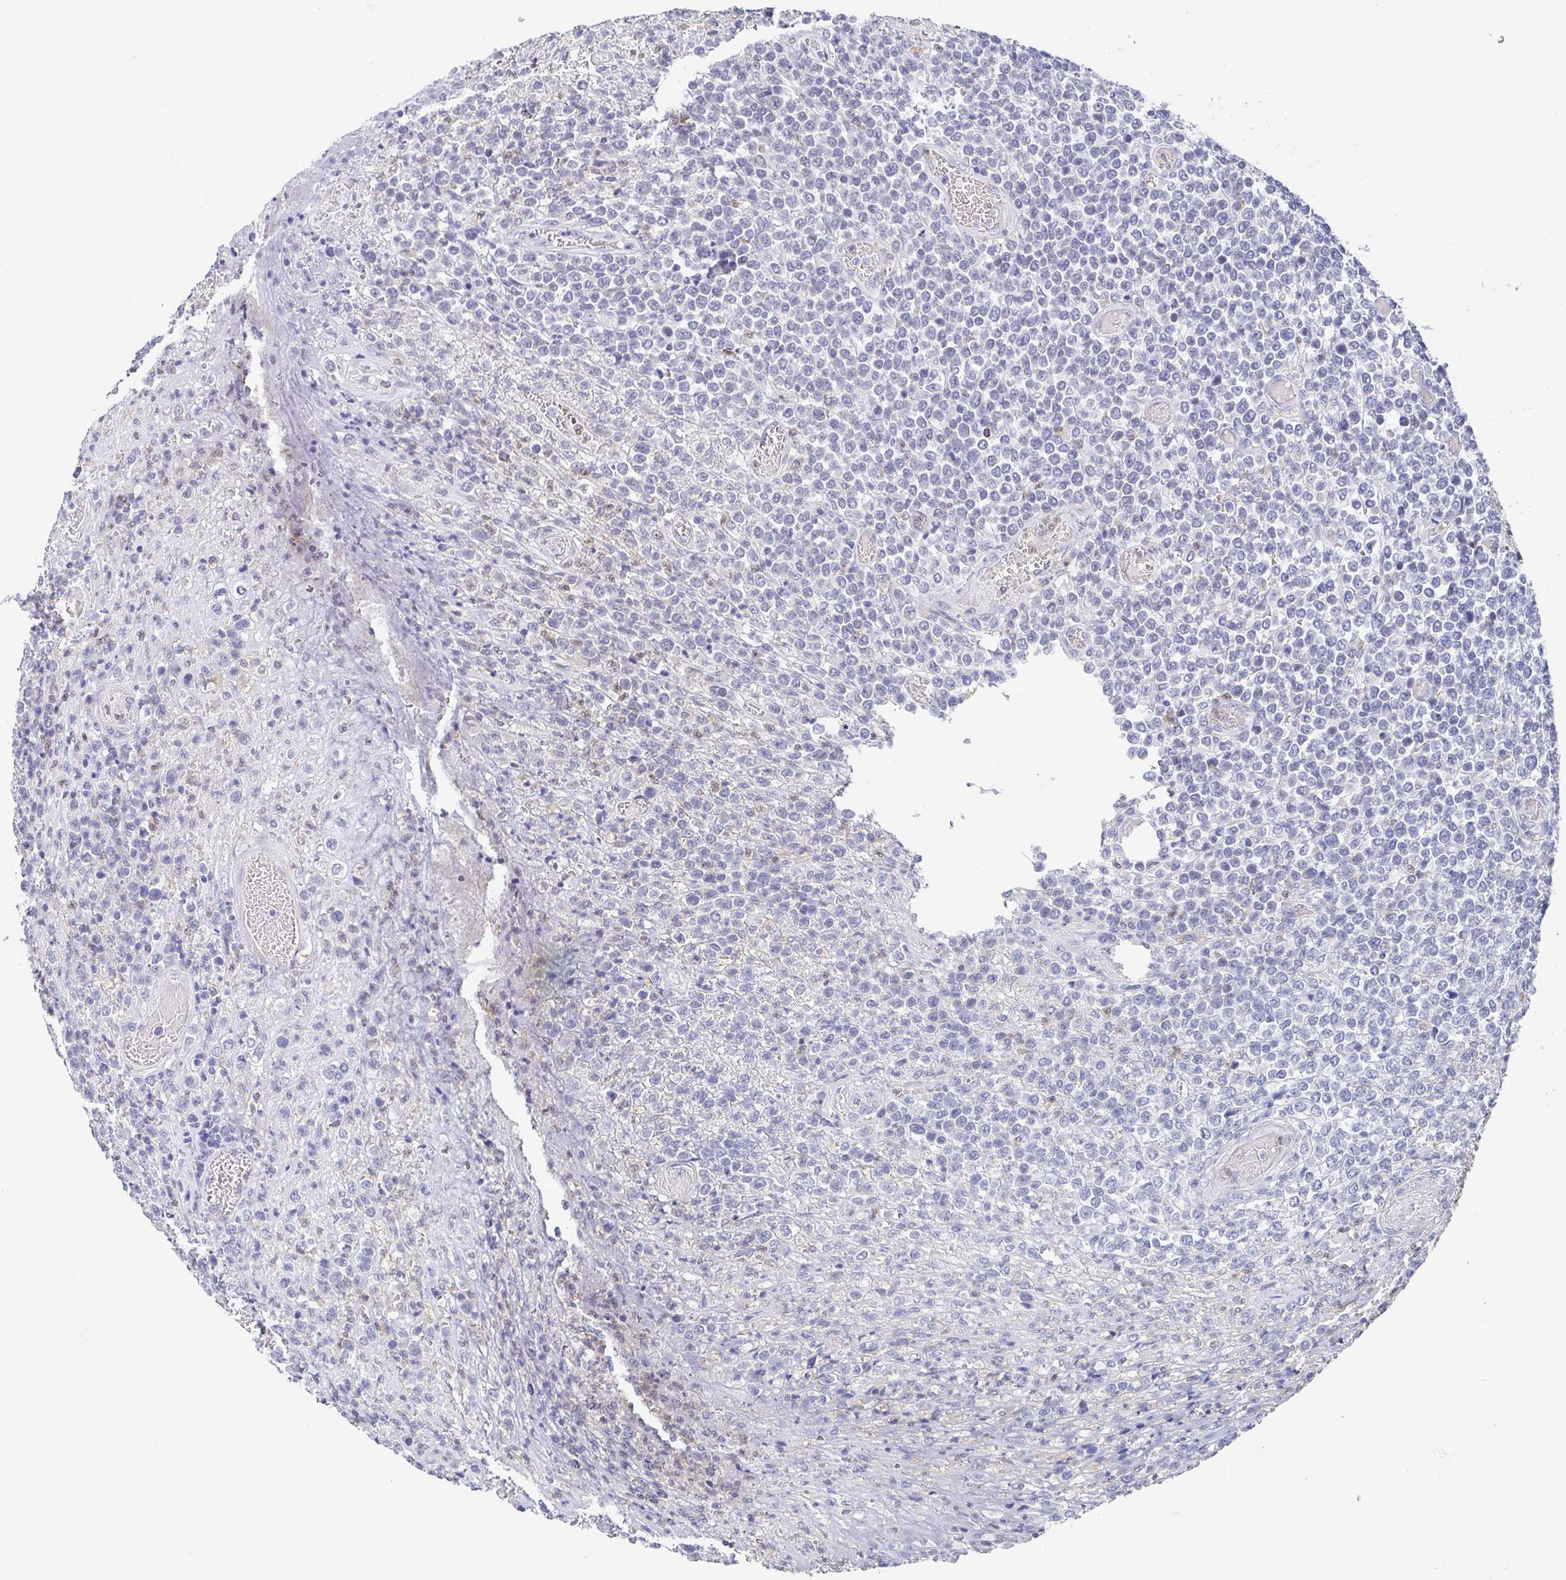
{"staining": {"intensity": "negative", "quantity": "none", "location": "none"}, "tissue": "lymphoma", "cell_type": "Tumor cells", "image_type": "cancer", "snomed": [{"axis": "morphology", "description": "Malignant lymphoma, non-Hodgkin's type, High grade"}, {"axis": "topography", "description": "Soft tissue"}], "caption": "IHC image of human high-grade malignant lymphoma, non-Hodgkin's type stained for a protein (brown), which reveals no staining in tumor cells.", "gene": "NCF1", "patient": {"sex": "female", "age": 56}}